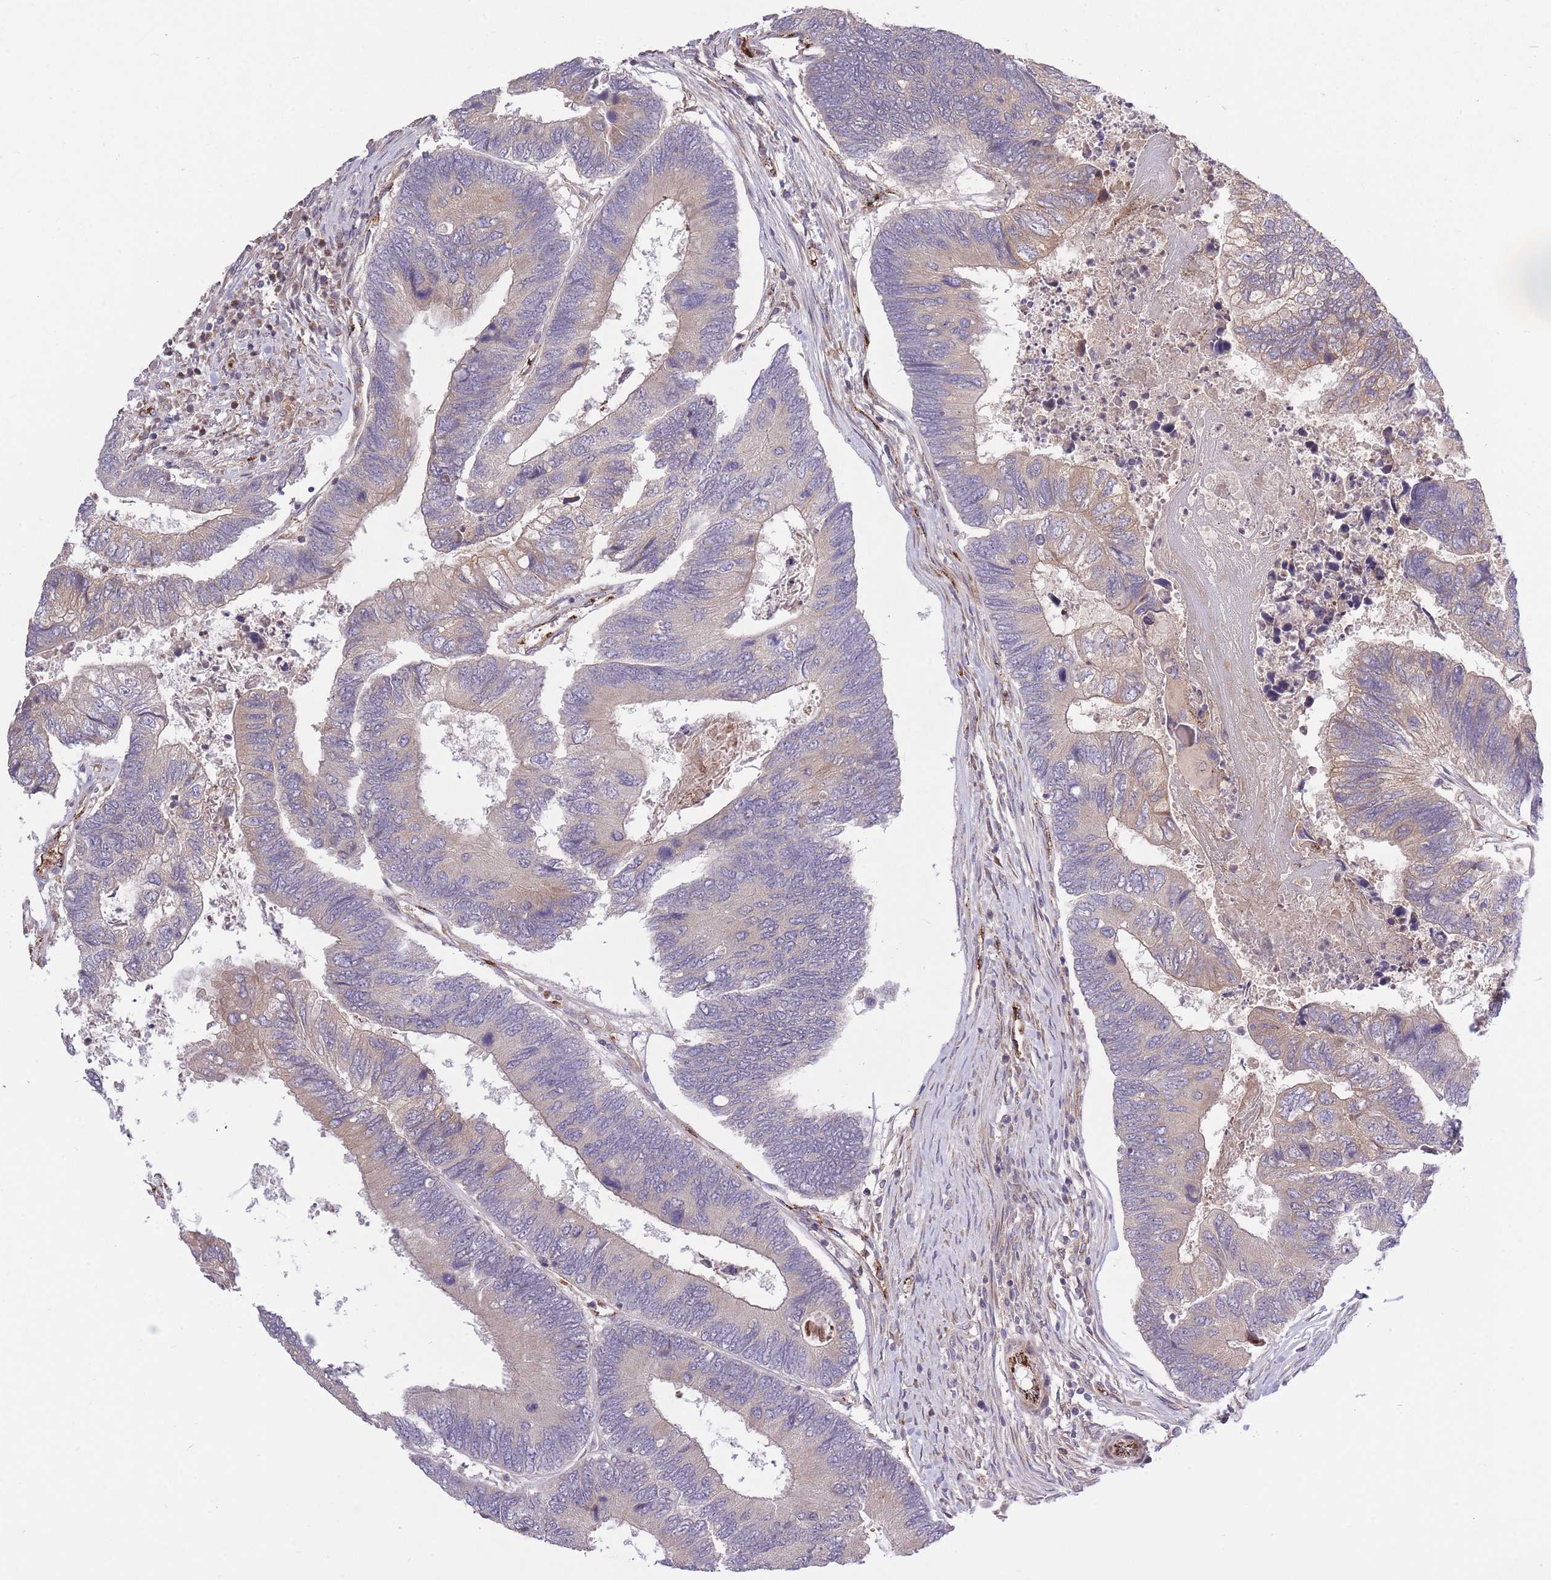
{"staining": {"intensity": "negative", "quantity": "none", "location": "none"}, "tissue": "colorectal cancer", "cell_type": "Tumor cells", "image_type": "cancer", "snomed": [{"axis": "morphology", "description": "Adenocarcinoma, NOS"}, {"axis": "topography", "description": "Colon"}], "caption": "This is an immunohistochemistry (IHC) photomicrograph of human colorectal adenocarcinoma. There is no staining in tumor cells.", "gene": "CISH", "patient": {"sex": "female", "age": 67}}